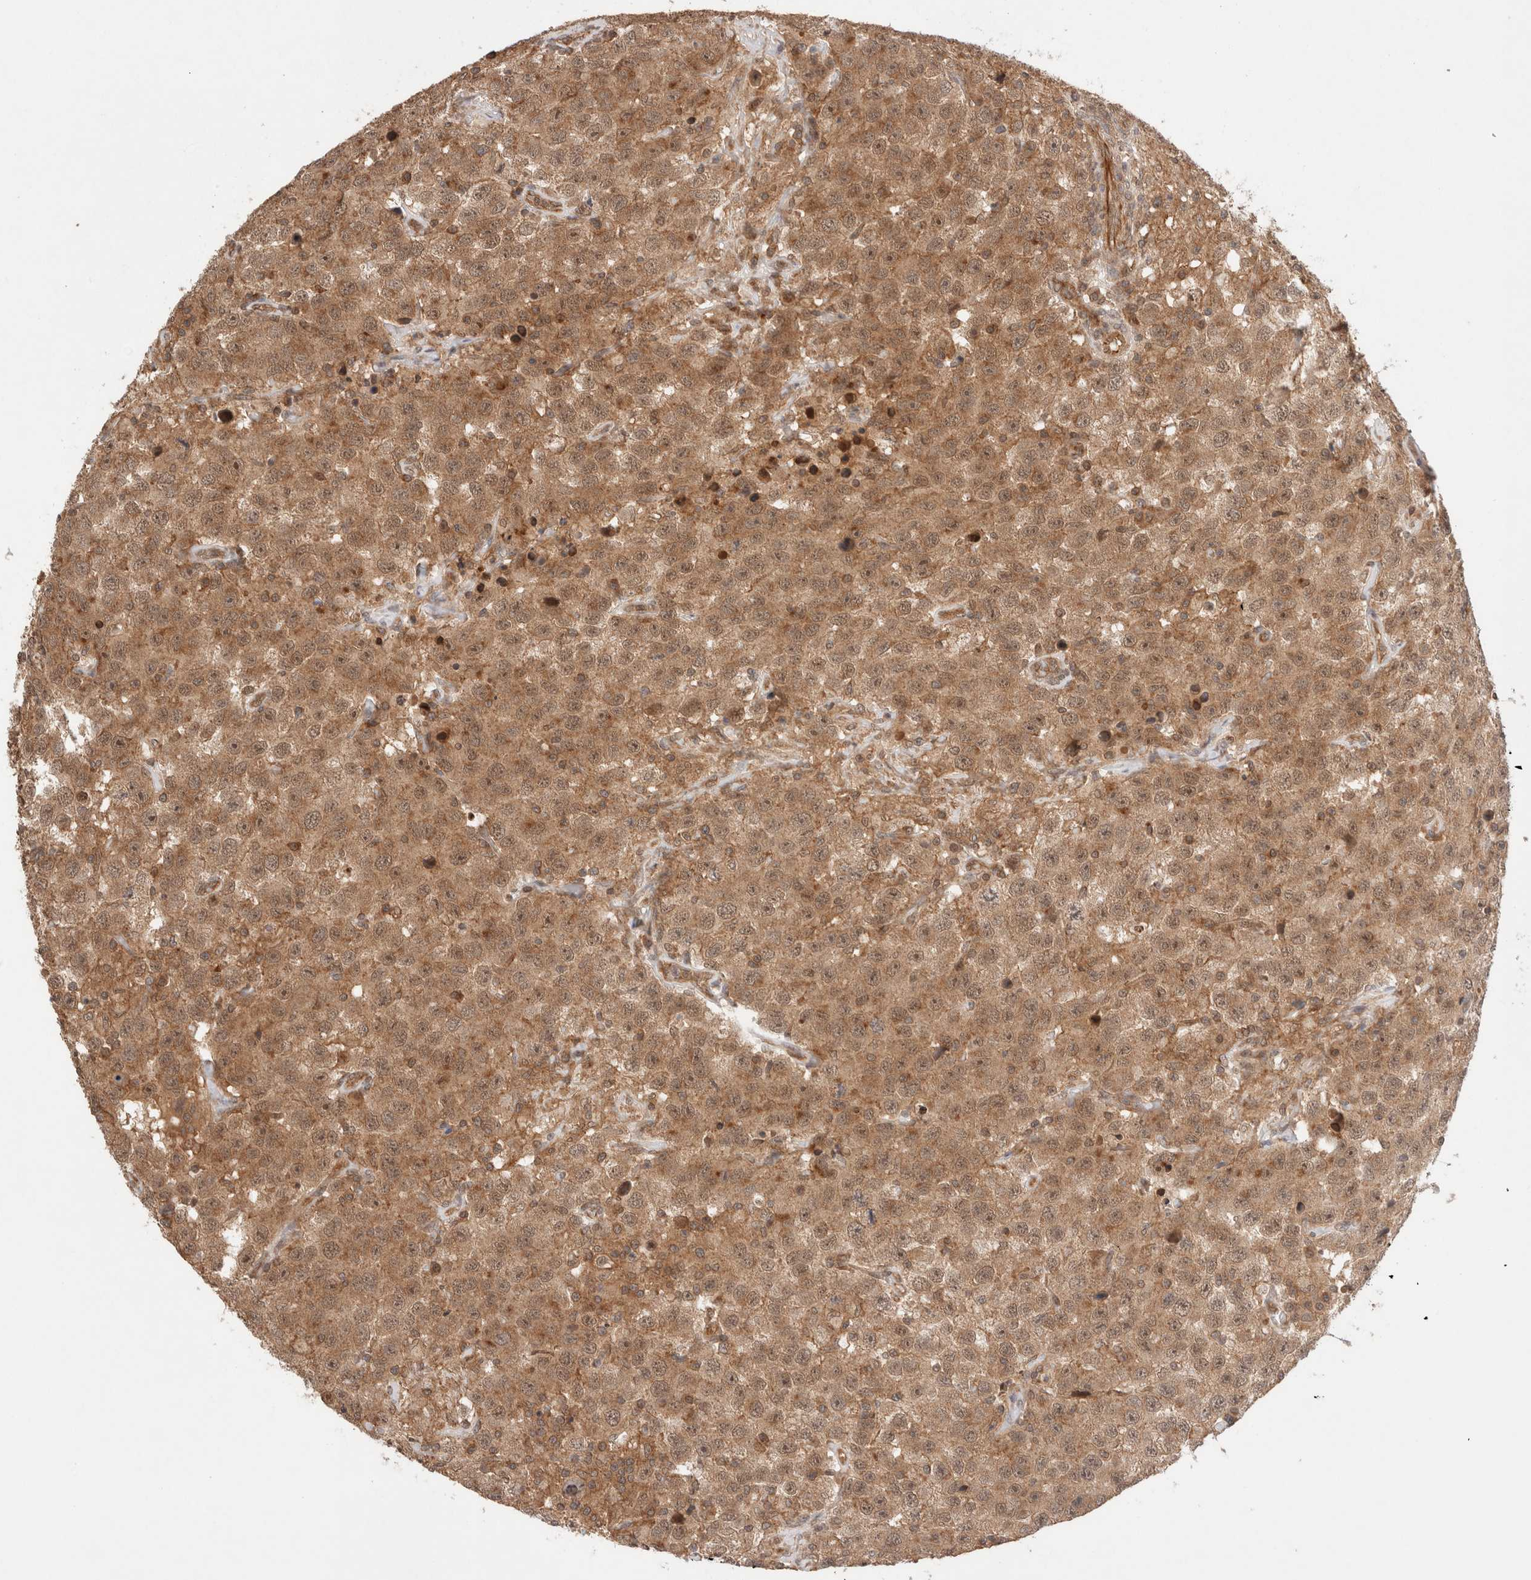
{"staining": {"intensity": "moderate", "quantity": ">75%", "location": "cytoplasmic/membranous,nuclear"}, "tissue": "testis cancer", "cell_type": "Tumor cells", "image_type": "cancer", "snomed": [{"axis": "morphology", "description": "Seminoma, NOS"}, {"axis": "topography", "description": "Testis"}], "caption": "IHC micrograph of neoplastic tissue: human seminoma (testis) stained using IHC reveals medium levels of moderate protein expression localized specifically in the cytoplasmic/membranous and nuclear of tumor cells, appearing as a cytoplasmic/membranous and nuclear brown color.", "gene": "SIKE1", "patient": {"sex": "male", "age": 41}}